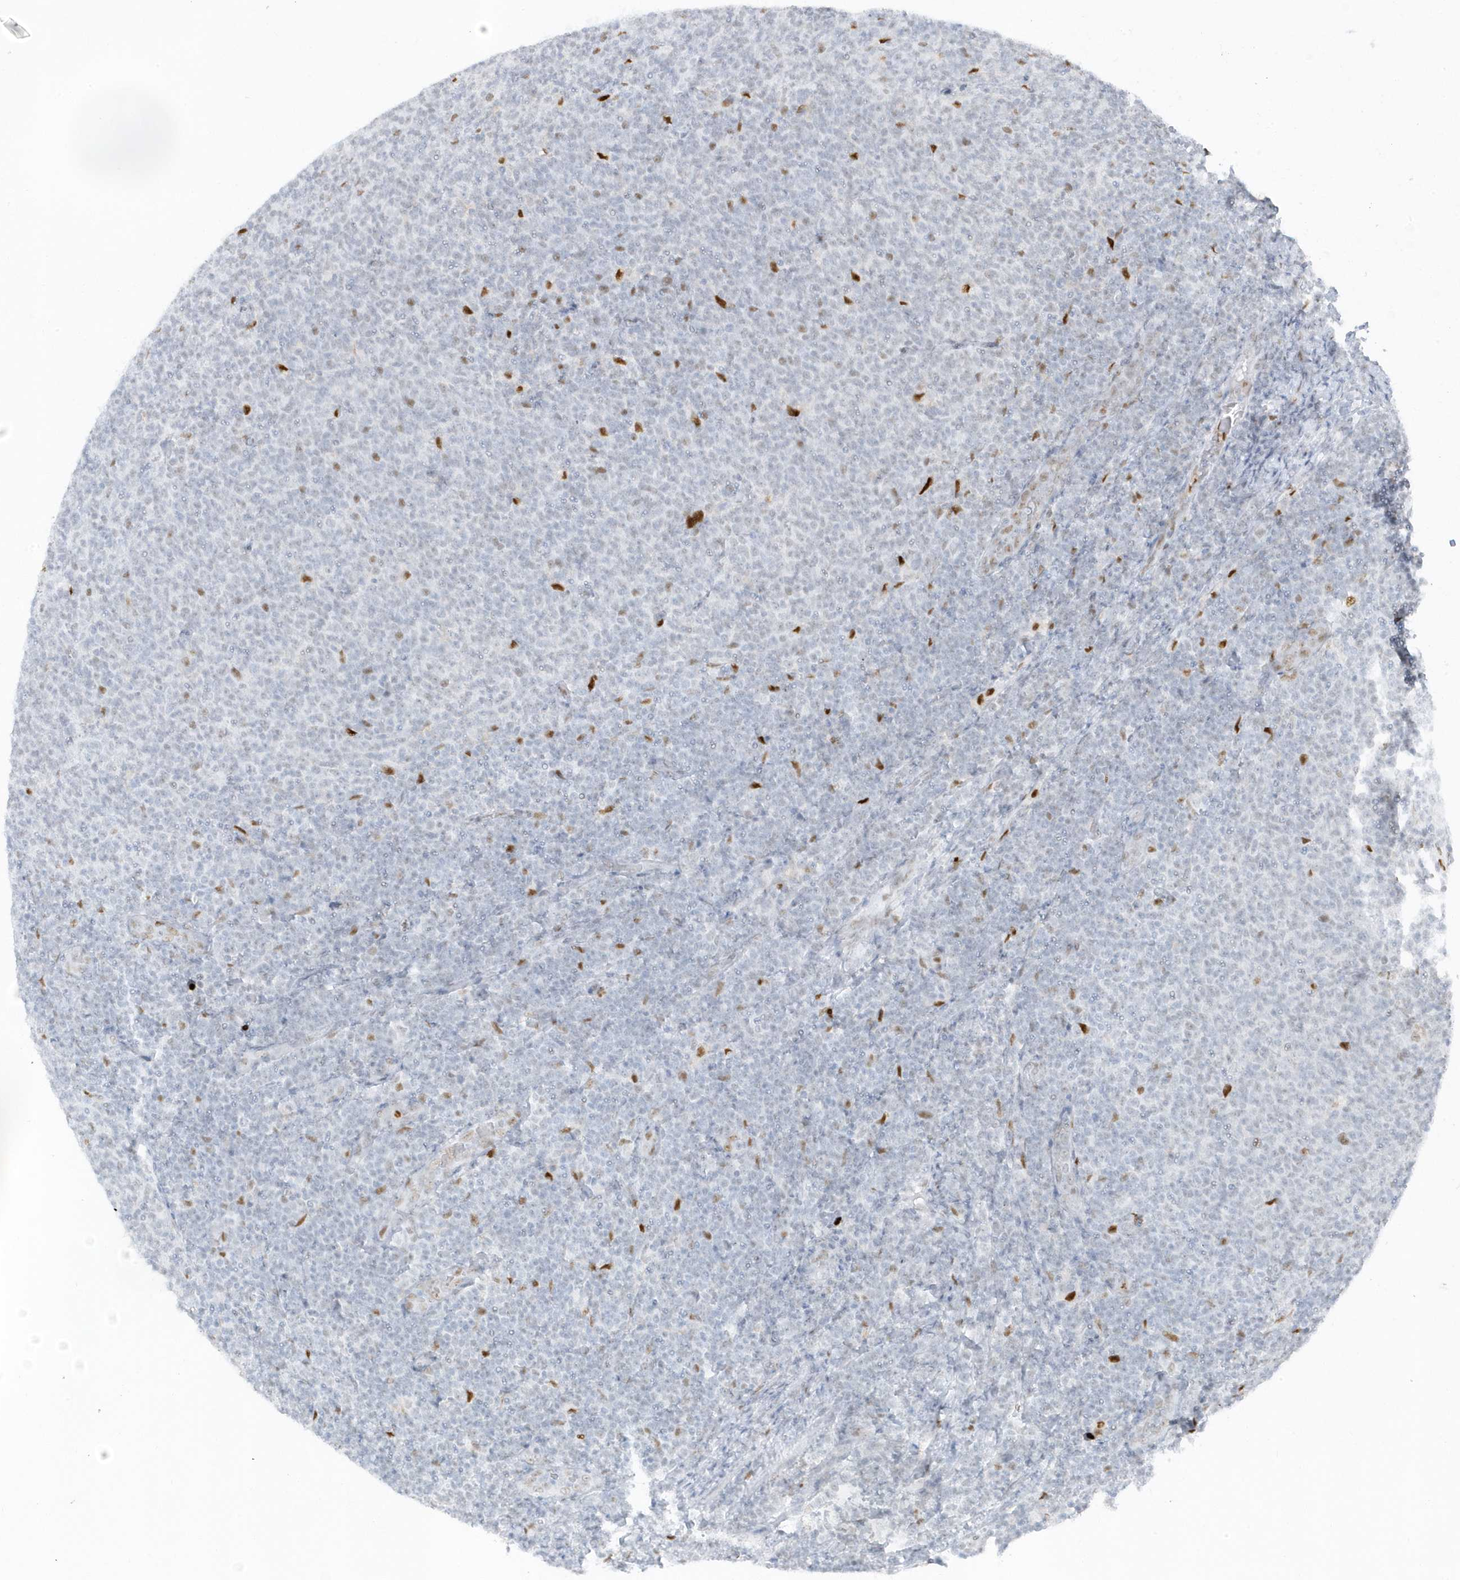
{"staining": {"intensity": "negative", "quantity": "none", "location": "none"}, "tissue": "lymphoma", "cell_type": "Tumor cells", "image_type": "cancer", "snomed": [{"axis": "morphology", "description": "Malignant lymphoma, non-Hodgkin's type, Low grade"}, {"axis": "topography", "description": "Lymph node"}], "caption": "An immunohistochemistry (IHC) histopathology image of malignant lymphoma, non-Hodgkin's type (low-grade) is shown. There is no staining in tumor cells of malignant lymphoma, non-Hodgkin's type (low-grade).", "gene": "SMIM34", "patient": {"sex": "male", "age": 66}}